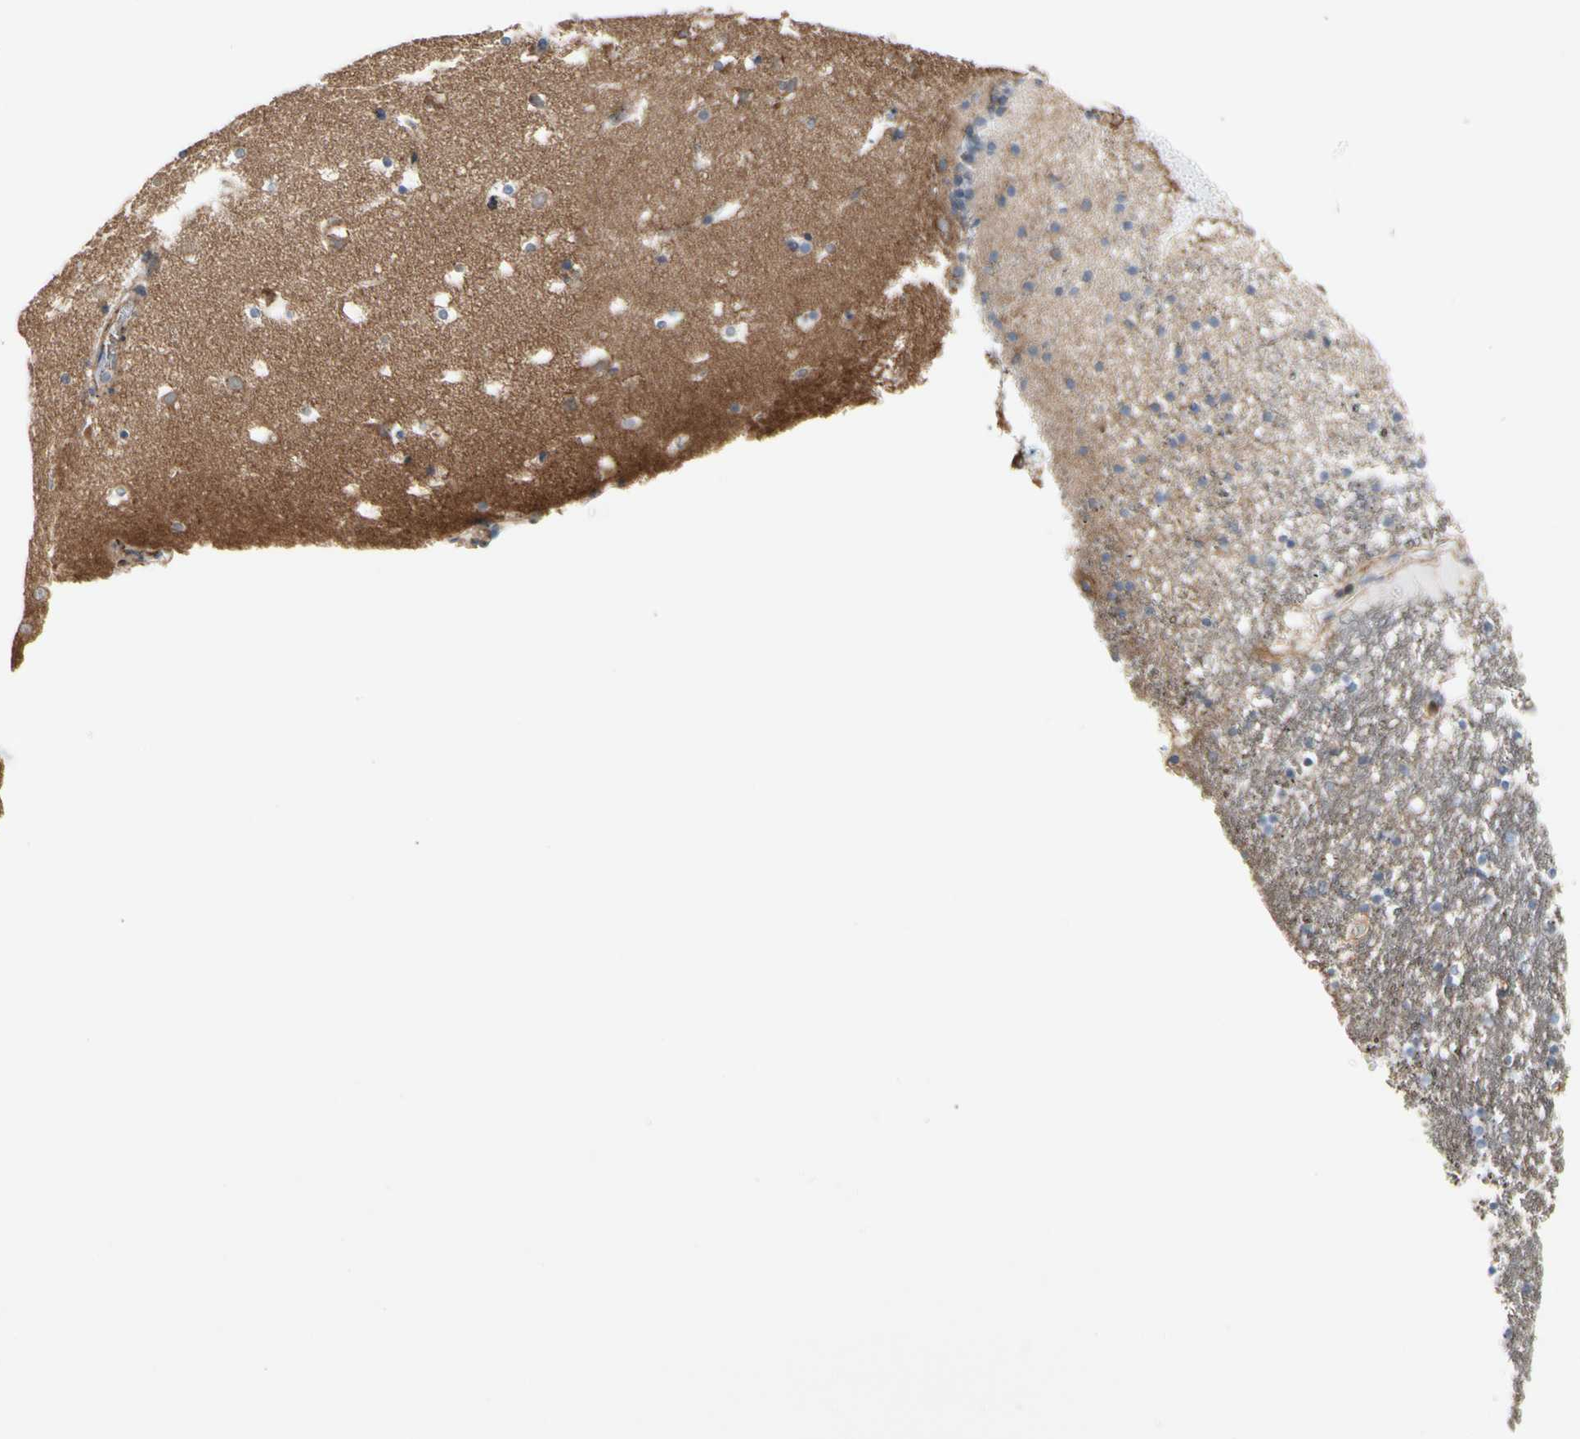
{"staining": {"intensity": "weak", "quantity": "<25%", "location": "cytoplasmic/membranous"}, "tissue": "caudate", "cell_type": "Glial cells", "image_type": "normal", "snomed": [{"axis": "morphology", "description": "Normal tissue, NOS"}, {"axis": "topography", "description": "Lateral ventricle wall"}], "caption": "The micrograph displays no significant staining in glial cells of caudate.", "gene": "CLEC2B", "patient": {"sex": "male", "age": 45}}